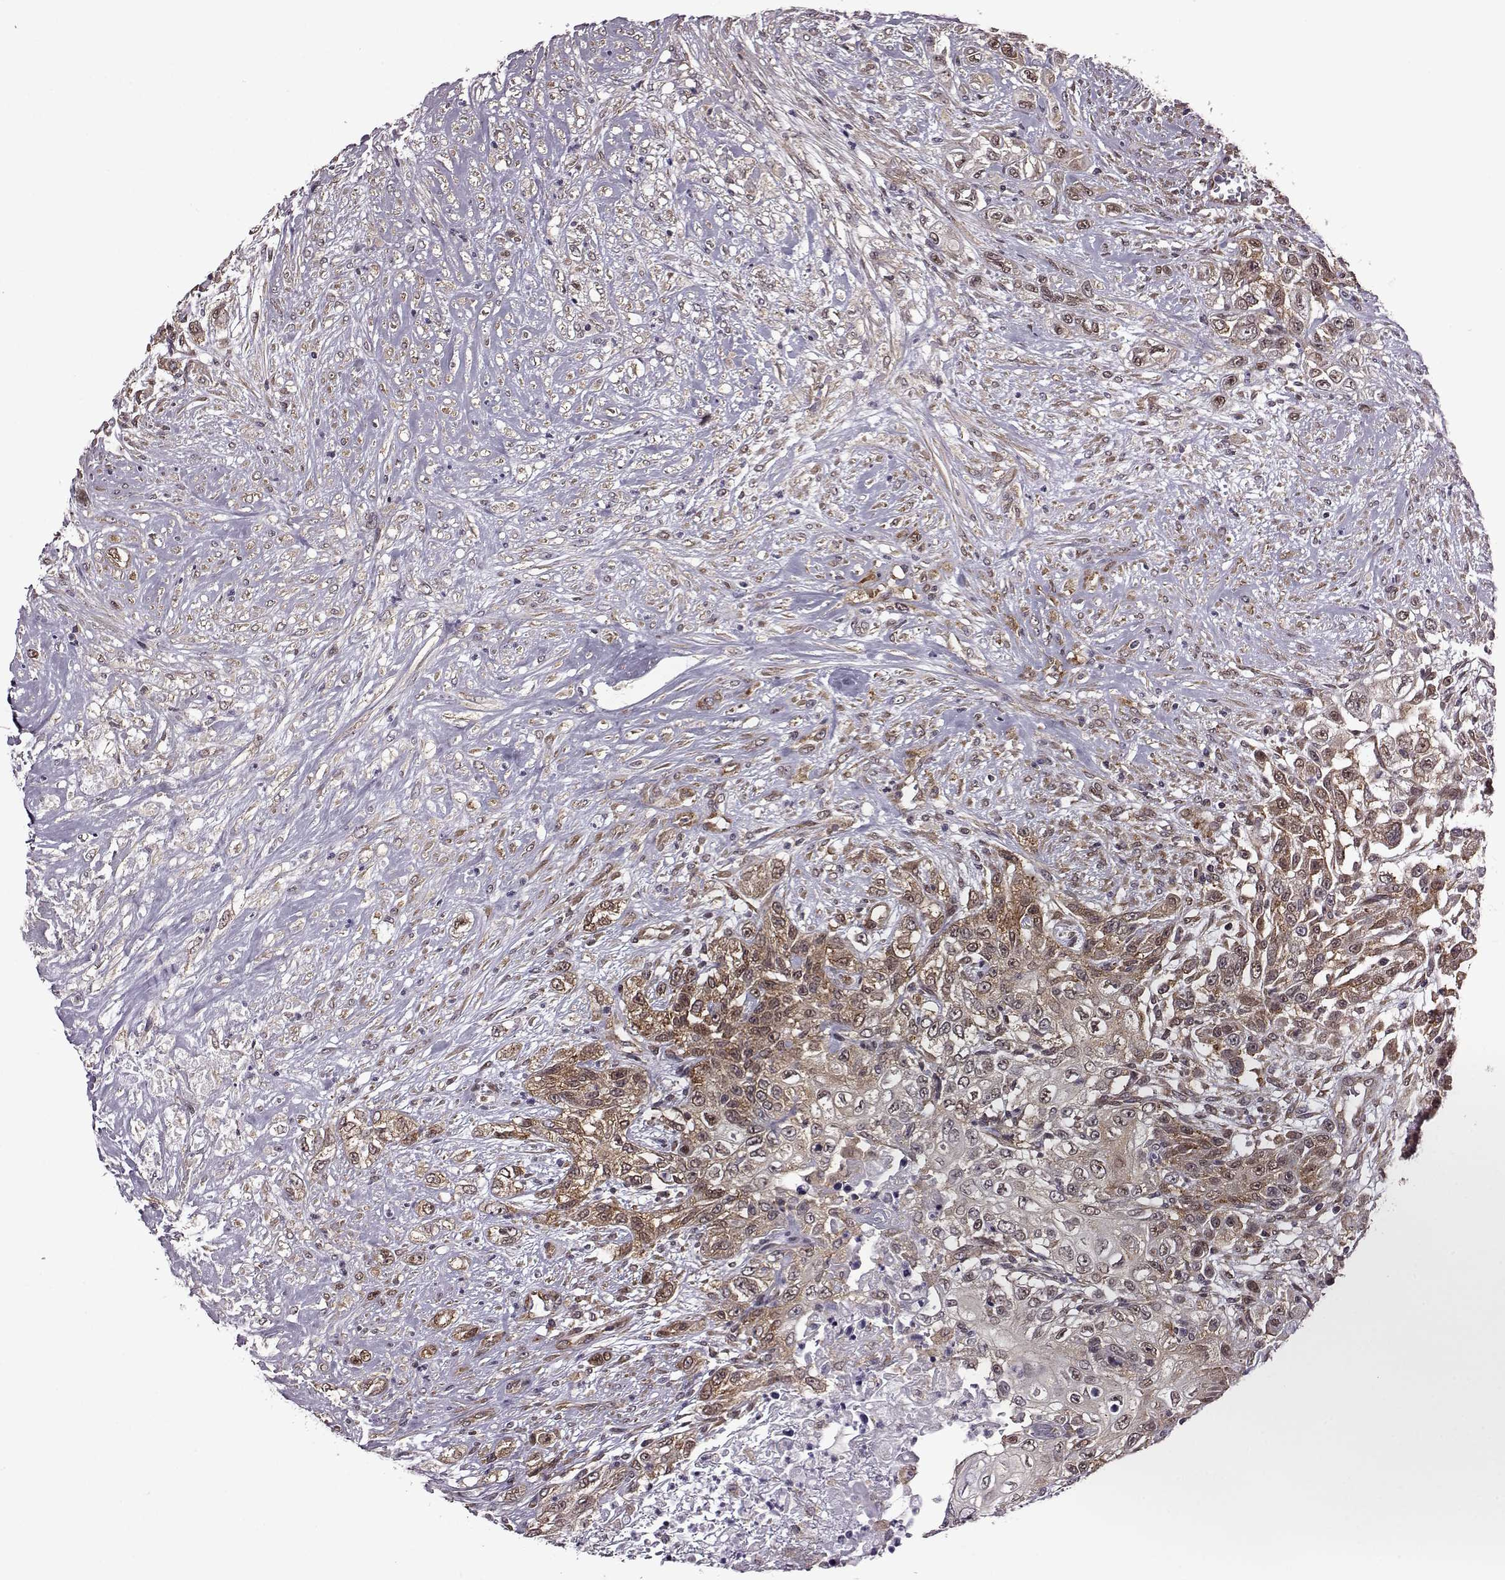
{"staining": {"intensity": "moderate", "quantity": ">75%", "location": "cytoplasmic/membranous"}, "tissue": "urothelial cancer", "cell_type": "Tumor cells", "image_type": "cancer", "snomed": [{"axis": "morphology", "description": "Urothelial carcinoma, High grade"}, {"axis": "topography", "description": "Urinary bladder"}], "caption": "An immunohistochemistry (IHC) micrograph of tumor tissue is shown. Protein staining in brown highlights moderate cytoplasmic/membranous positivity in urothelial cancer within tumor cells.", "gene": "URI1", "patient": {"sex": "female", "age": 56}}